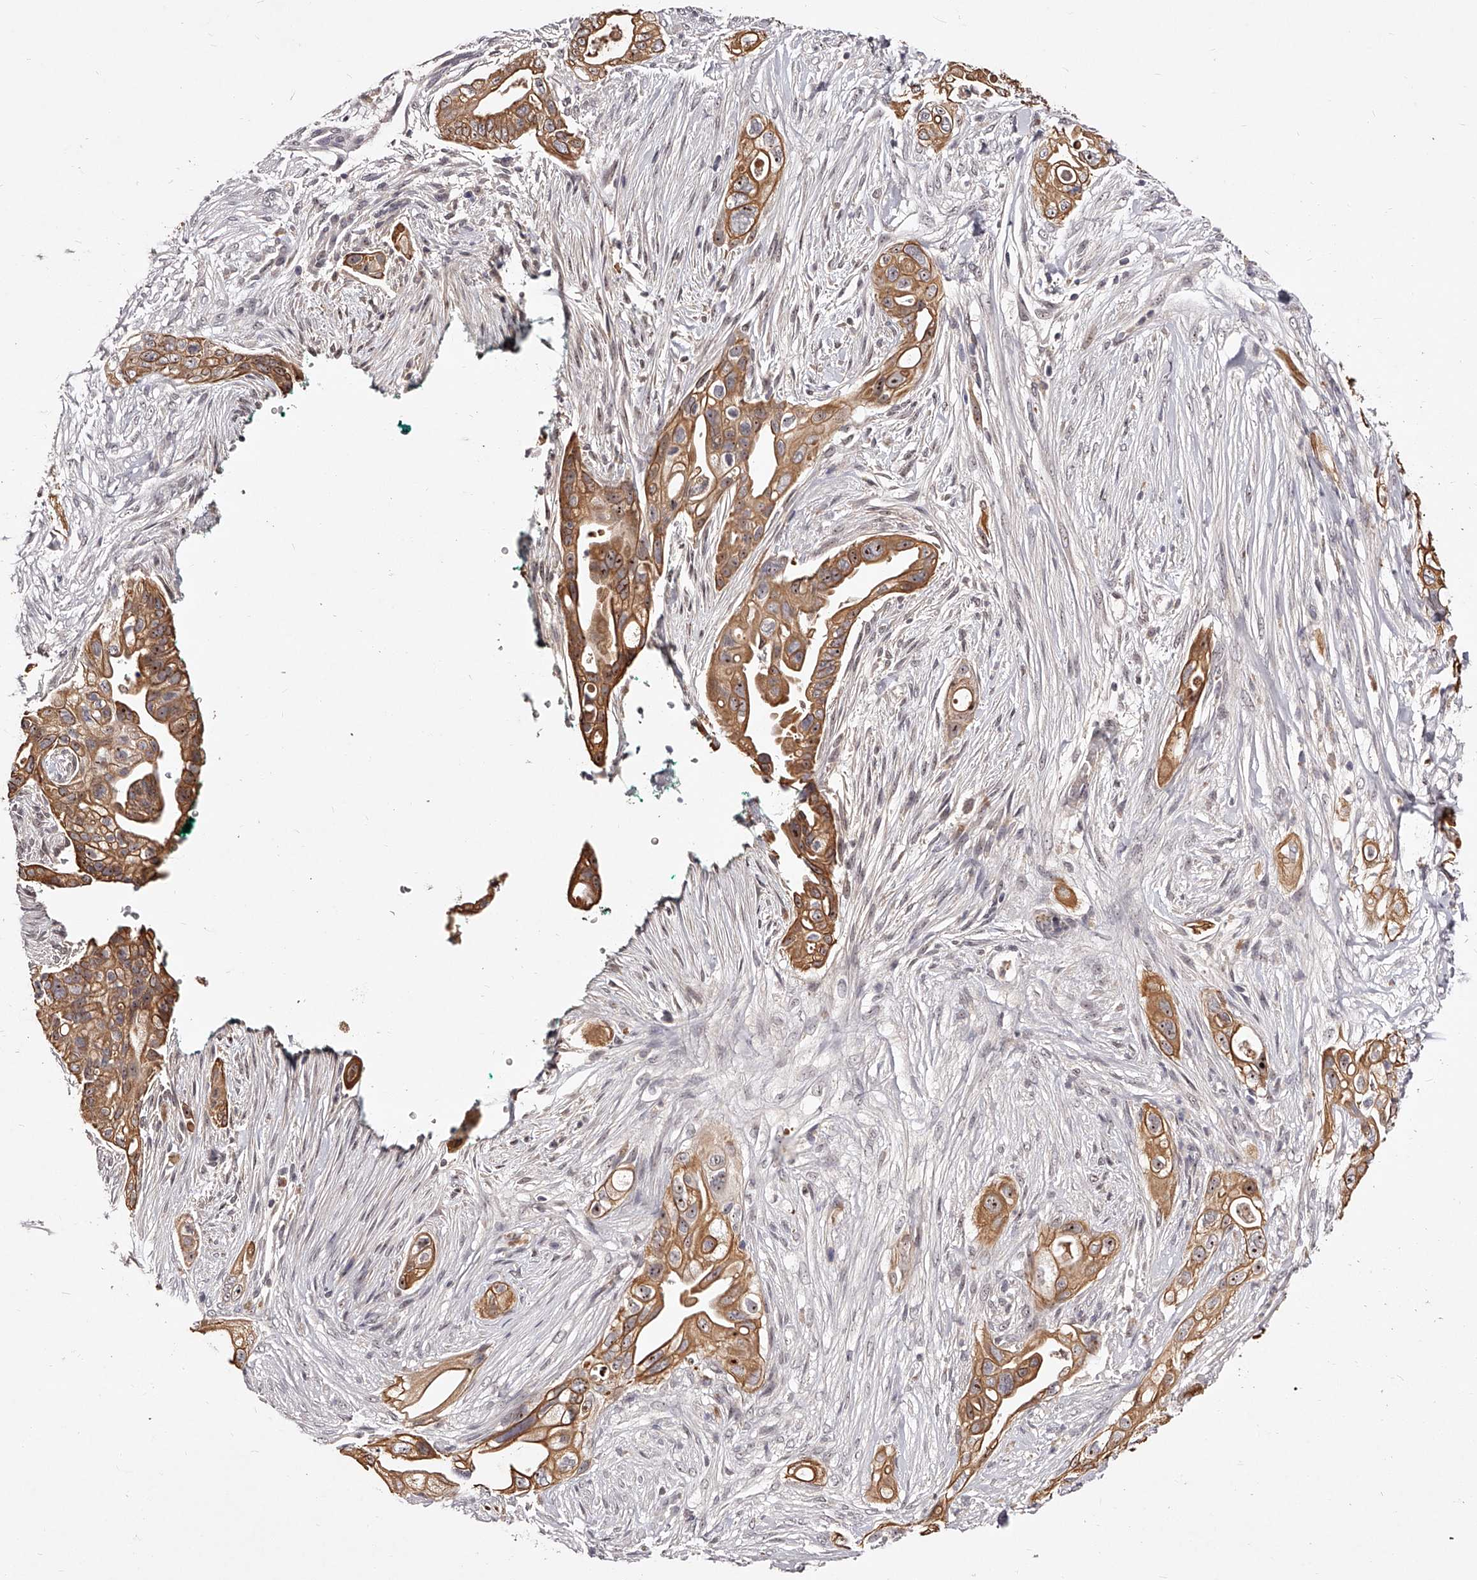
{"staining": {"intensity": "moderate", "quantity": ">75%", "location": "cytoplasmic/membranous"}, "tissue": "pancreatic cancer", "cell_type": "Tumor cells", "image_type": "cancer", "snomed": [{"axis": "morphology", "description": "Adenocarcinoma, NOS"}, {"axis": "topography", "description": "Pancreas"}], "caption": "Protein analysis of pancreatic cancer tissue shows moderate cytoplasmic/membranous positivity in about >75% of tumor cells.", "gene": "PHACTR1", "patient": {"sex": "male", "age": 53}}